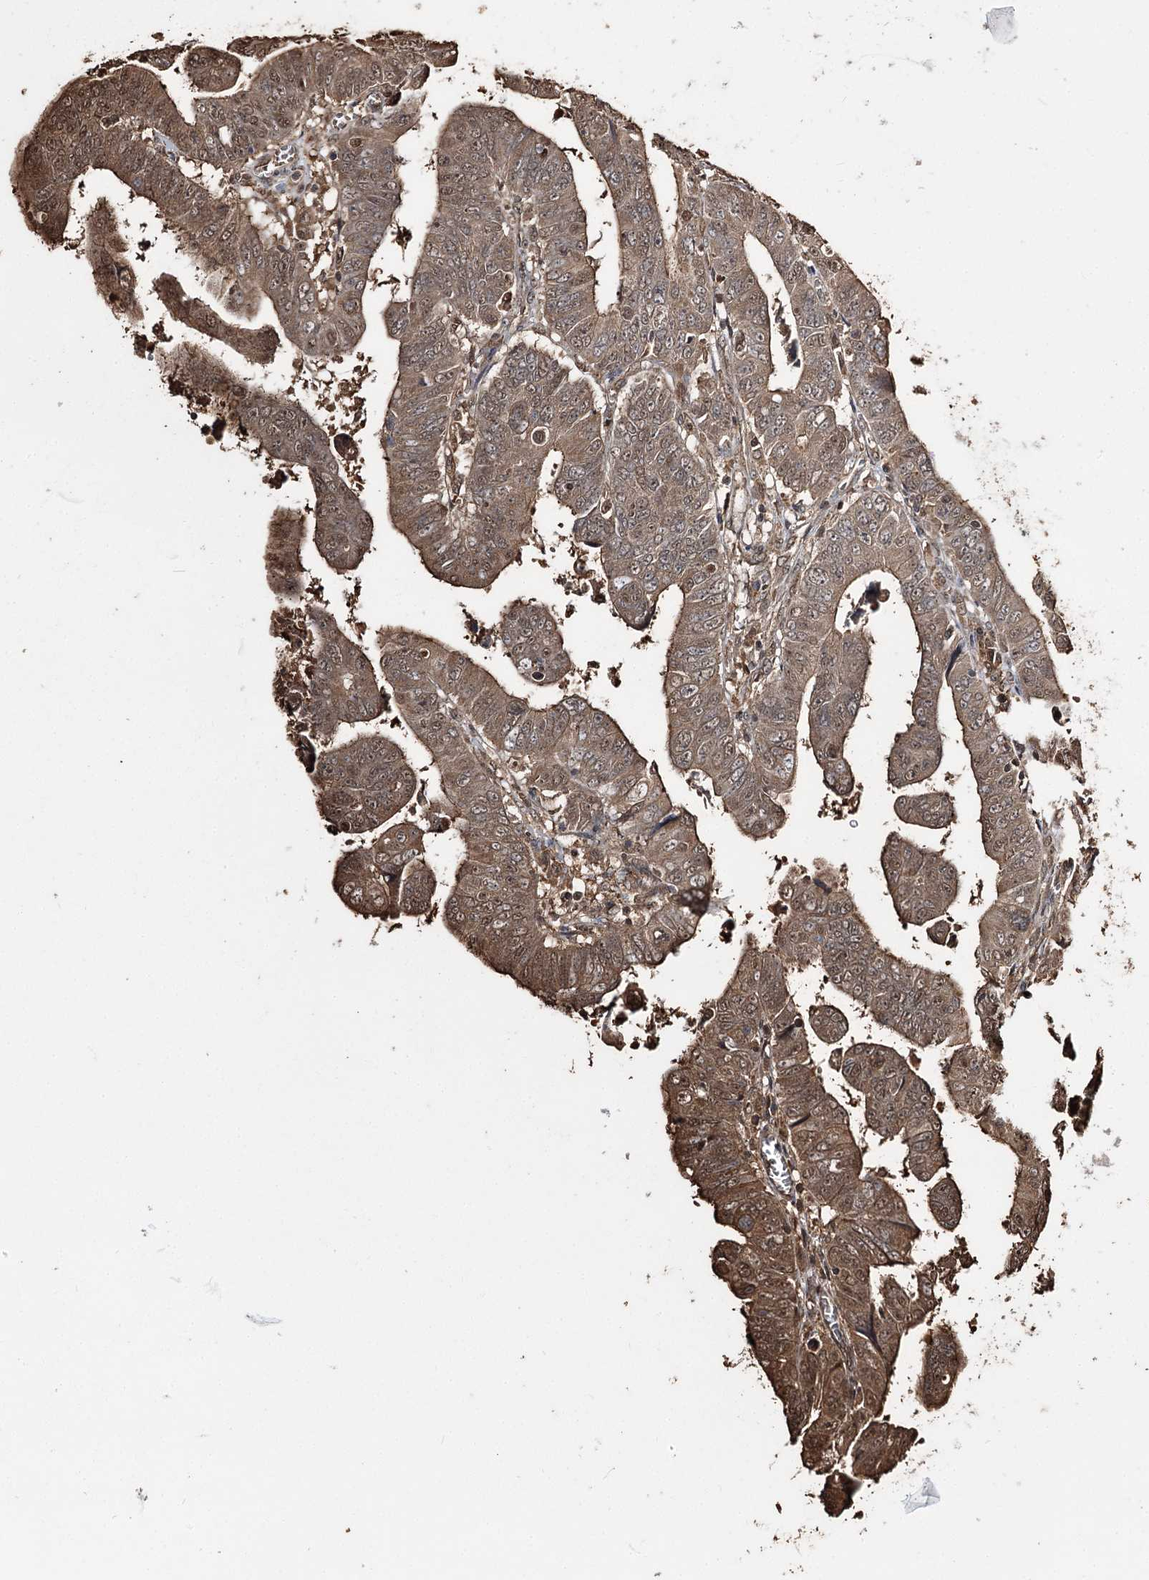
{"staining": {"intensity": "moderate", "quantity": ">75%", "location": "cytoplasmic/membranous,nuclear"}, "tissue": "colorectal cancer", "cell_type": "Tumor cells", "image_type": "cancer", "snomed": [{"axis": "morphology", "description": "Normal tissue, NOS"}, {"axis": "morphology", "description": "Adenocarcinoma, NOS"}, {"axis": "topography", "description": "Rectum"}], "caption": "Human colorectal cancer stained for a protein (brown) exhibits moderate cytoplasmic/membranous and nuclear positive staining in about >75% of tumor cells.", "gene": "PLCH1", "patient": {"sex": "female", "age": 65}}